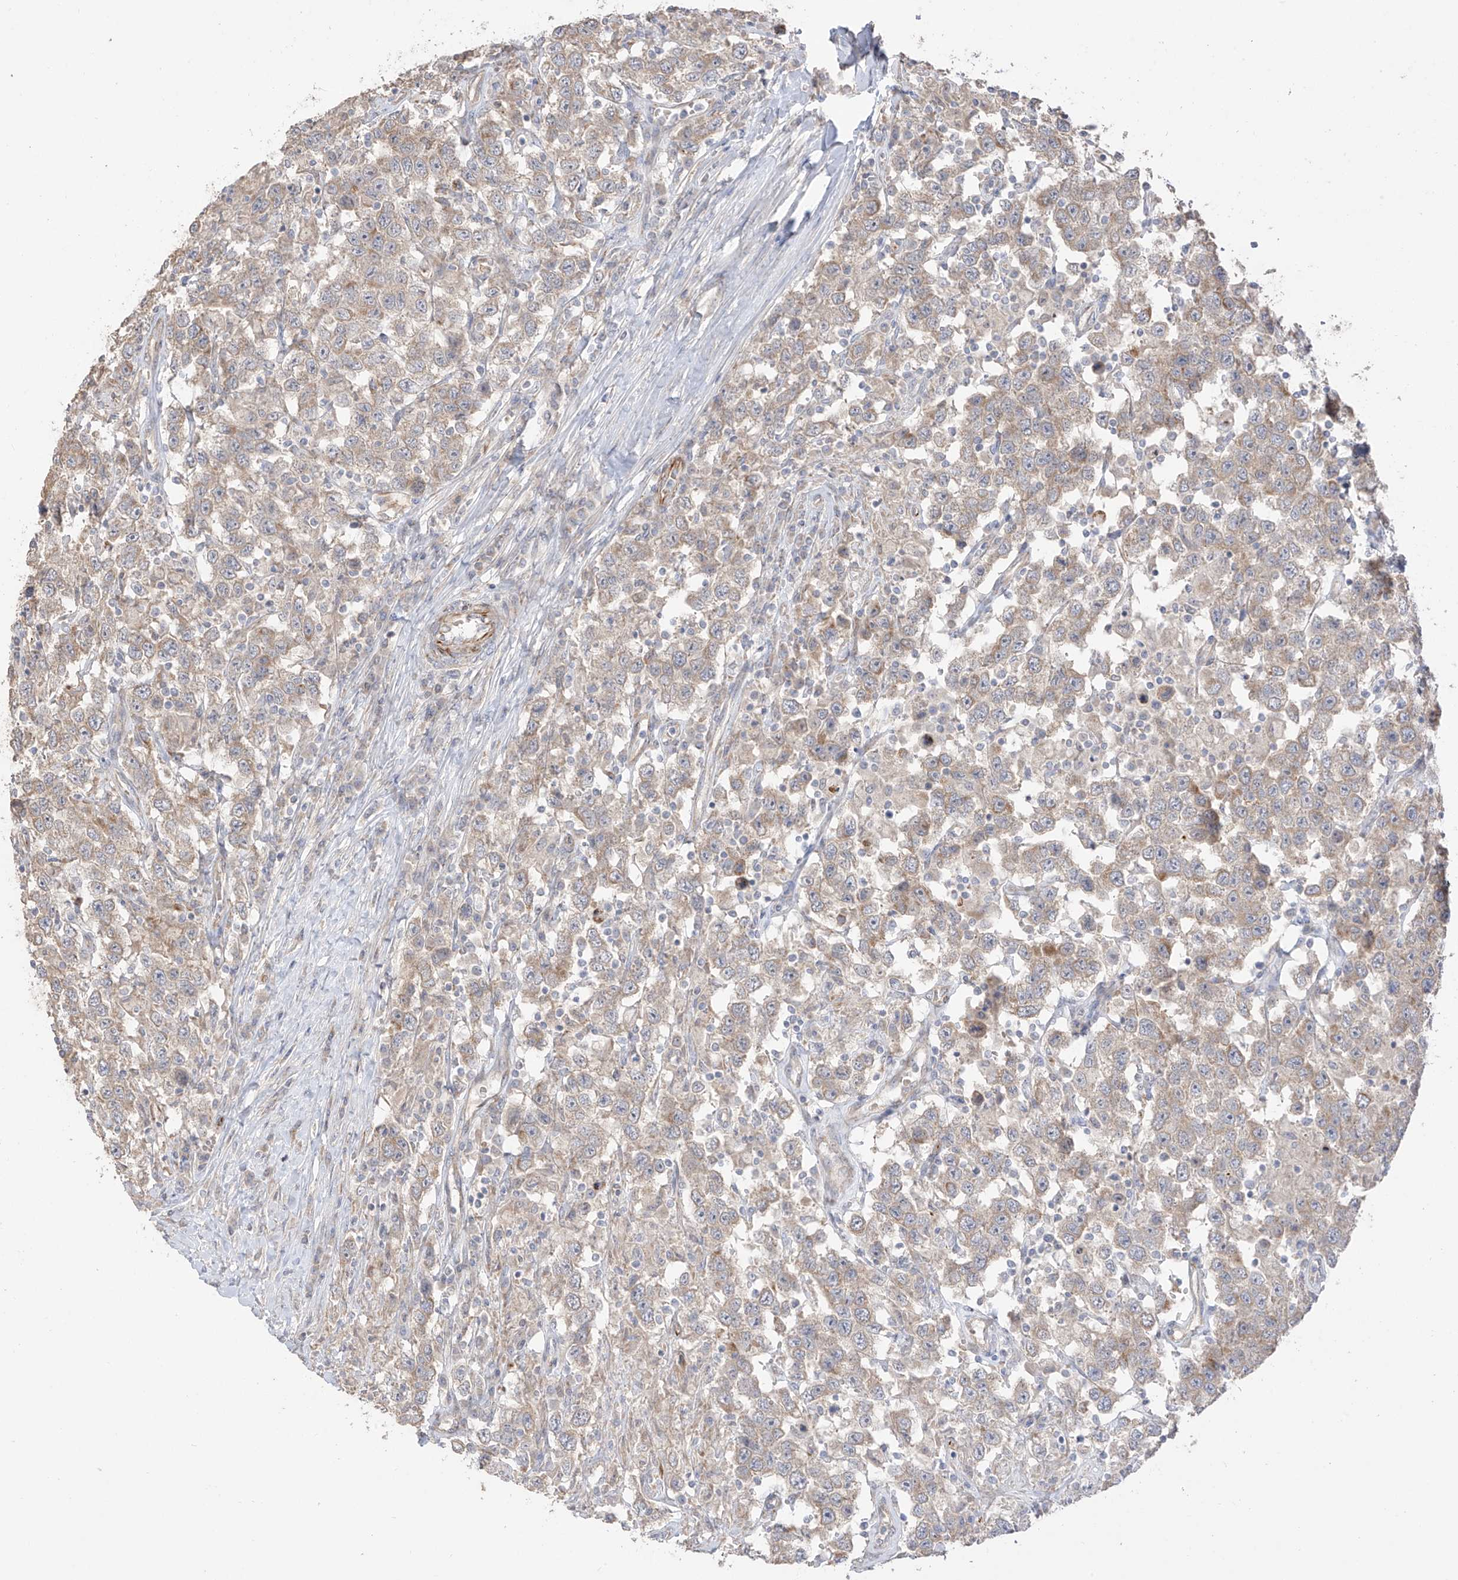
{"staining": {"intensity": "weak", "quantity": "25%-75%", "location": "cytoplasmic/membranous"}, "tissue": "testis cancer", "cell_type": "Tumor cells", "image_type": "cancer", "snomed": [{"axis": "morphology", "description": "Seminoma, NOS"}, {"axis": "topography", "description": "Testis"}], "caption": "Seminoma (testis) stained for a protein exhibits weak cytoplasmic/membranous positivity in tumor cells.", "gene": "DCDC2", "patient": {"sex": "male", "age": 41}}